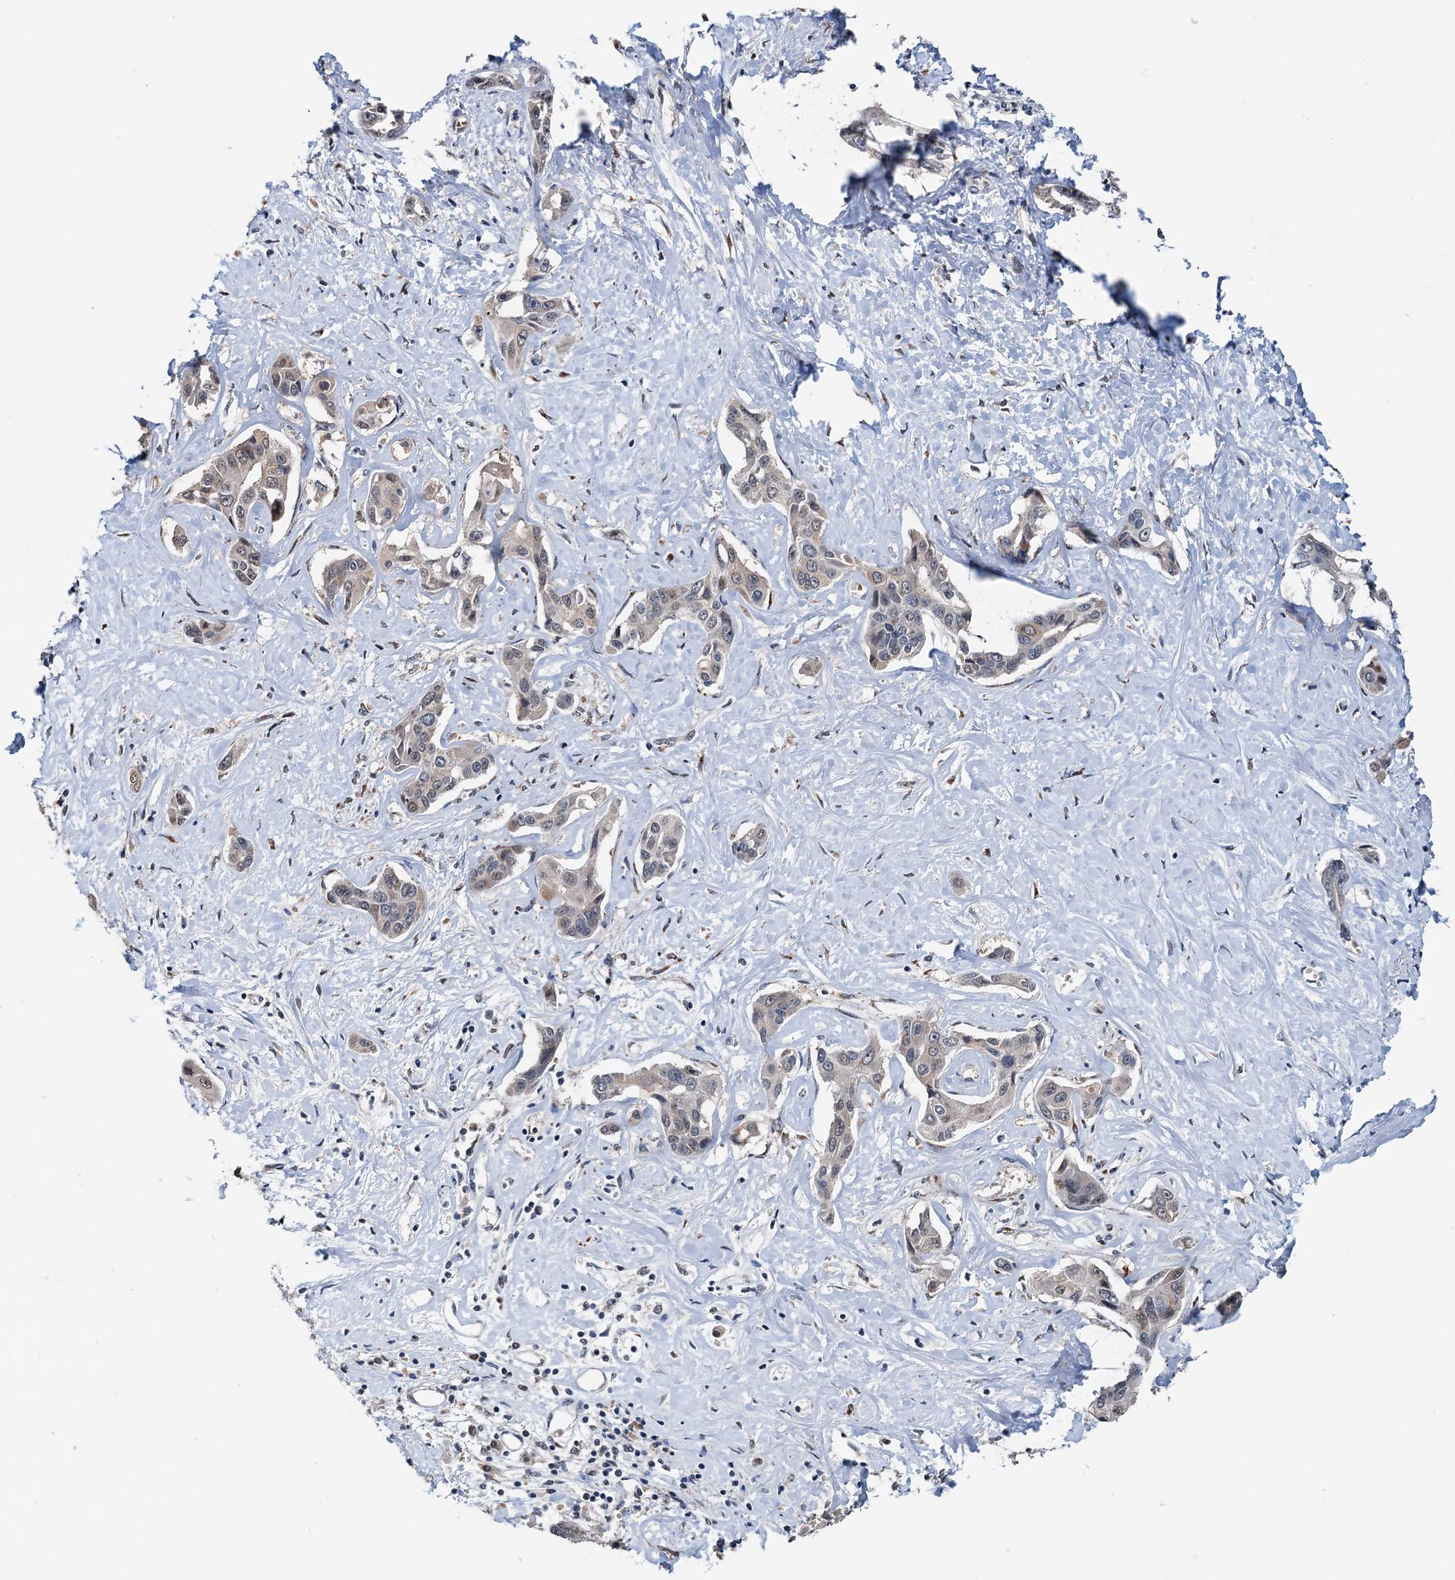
{"staining": {"intensity": "weak", "quantity": "<25%", "location": "cytoplasmic/membranous"}, "tissue": "liver cancer", "cell_type": "Tumor cells", "image_type": "cancer", "snomed": [{"axis": "morphology", "description": "Cholangiocarcinoma"}, {"axis": "topography", "description": "Liver"}], "caption": "High power microscopy histopathology image of an IHC image of liver cholangiocarcinoma, revealing no significant positivity in tumor cells.", "gene": "SHLD1", "patient": {"sex": "male", "age": 59}}